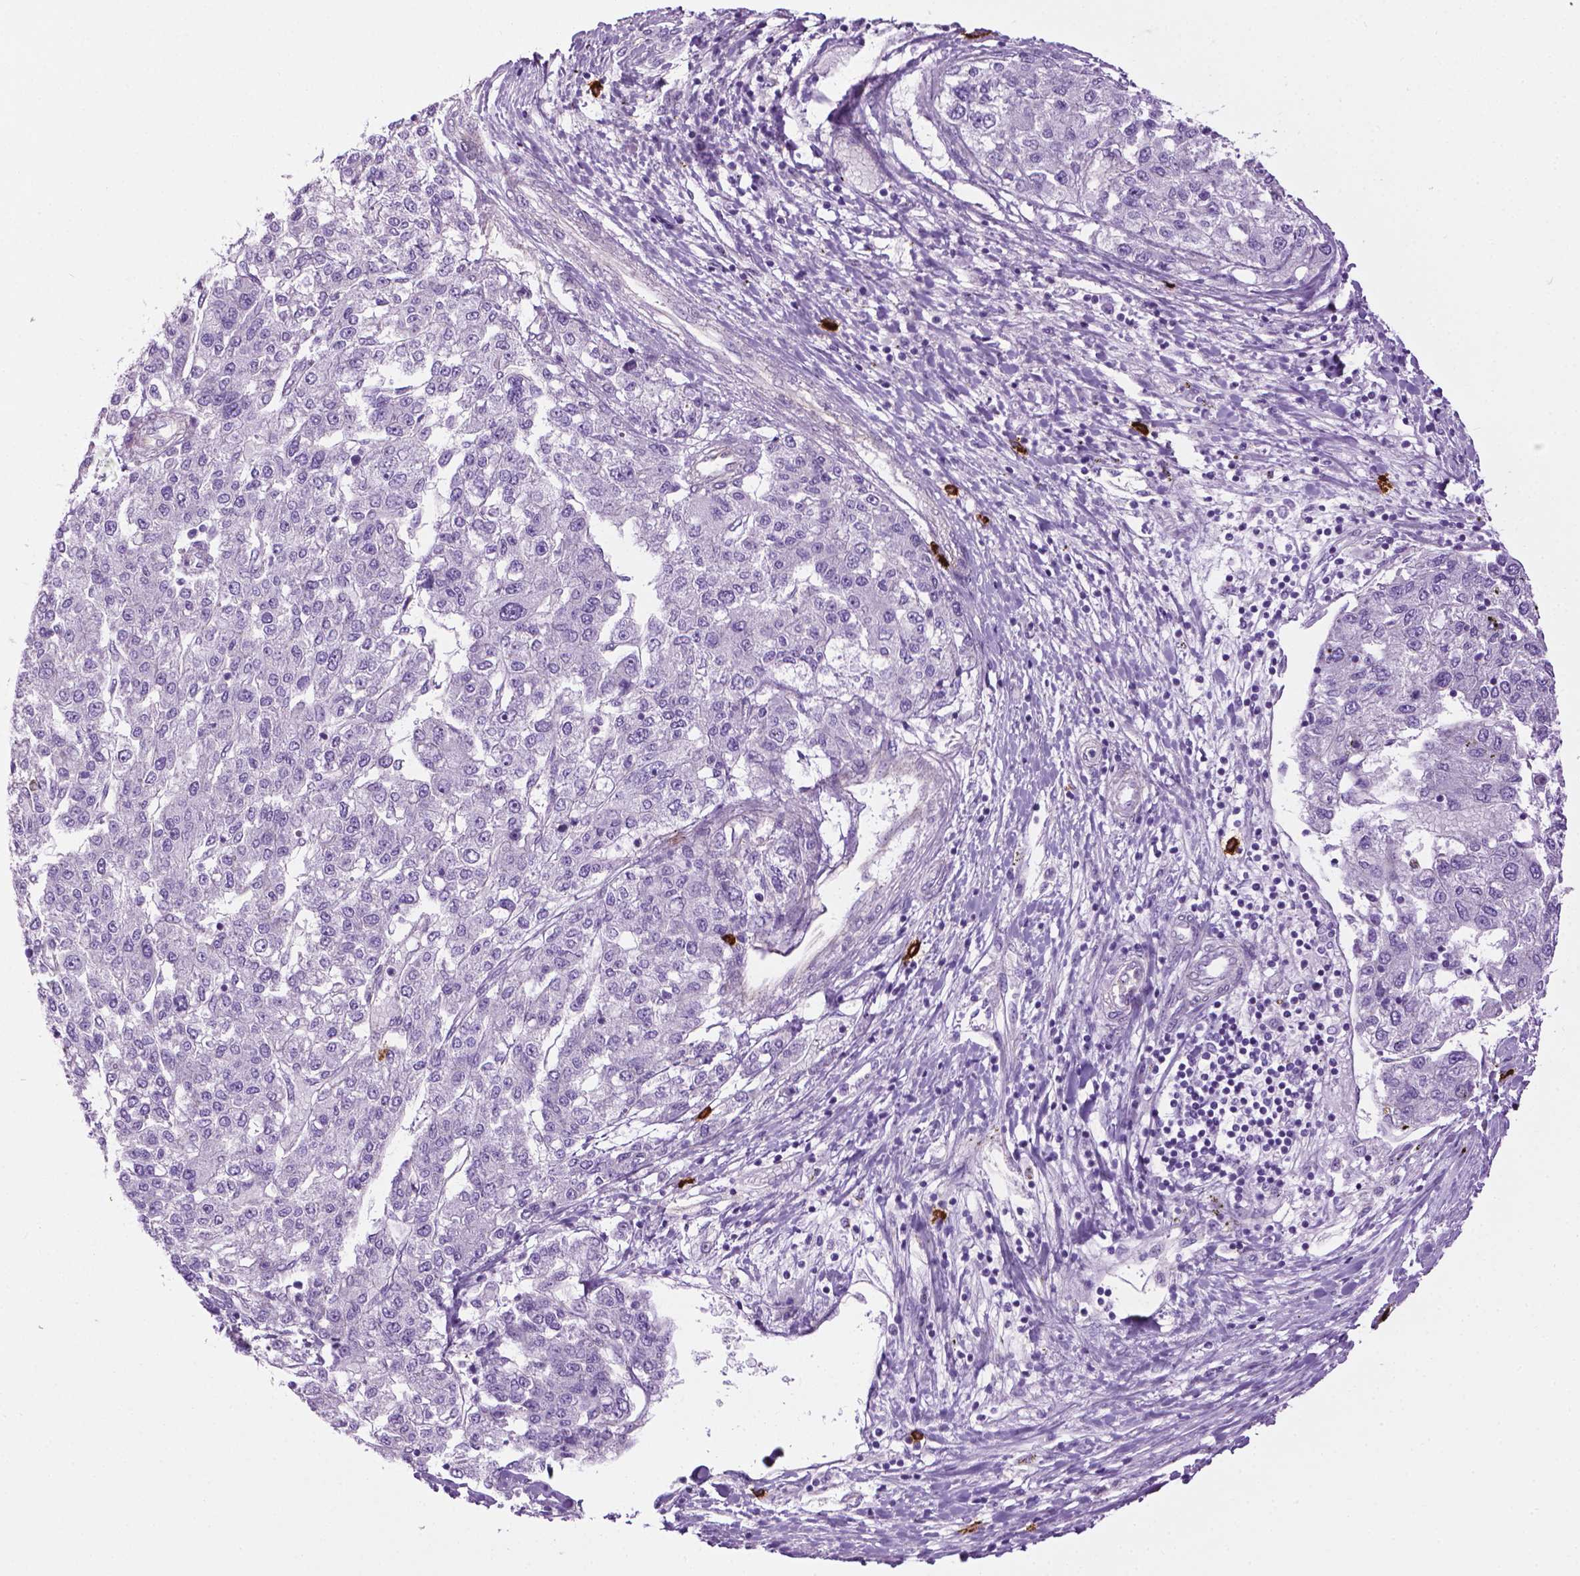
{"staining": {"intensity": "negative", "quantity": "none", "location": "none"}, "tissue": "liver cancer", "cell_type": "Tumor cells", "image_type": "cancer", "snomed": [{"axis": "morphology", "description": "Carcinoma, Hepatocellular, NOS"}, {"axis": "topography", "description": "Liver"}], "caption": "Immunohistochemistry (IHC) histopathology image of liver cancer stained for a protein (brown), which shows no staining in tumor cells. (DAB (3,3'-diaminobenzidine) IHC visualized using brightfield microscopy, high magnification).", "gene": "SPECC1L", "patient": {"sex": "male", "age": 56}}